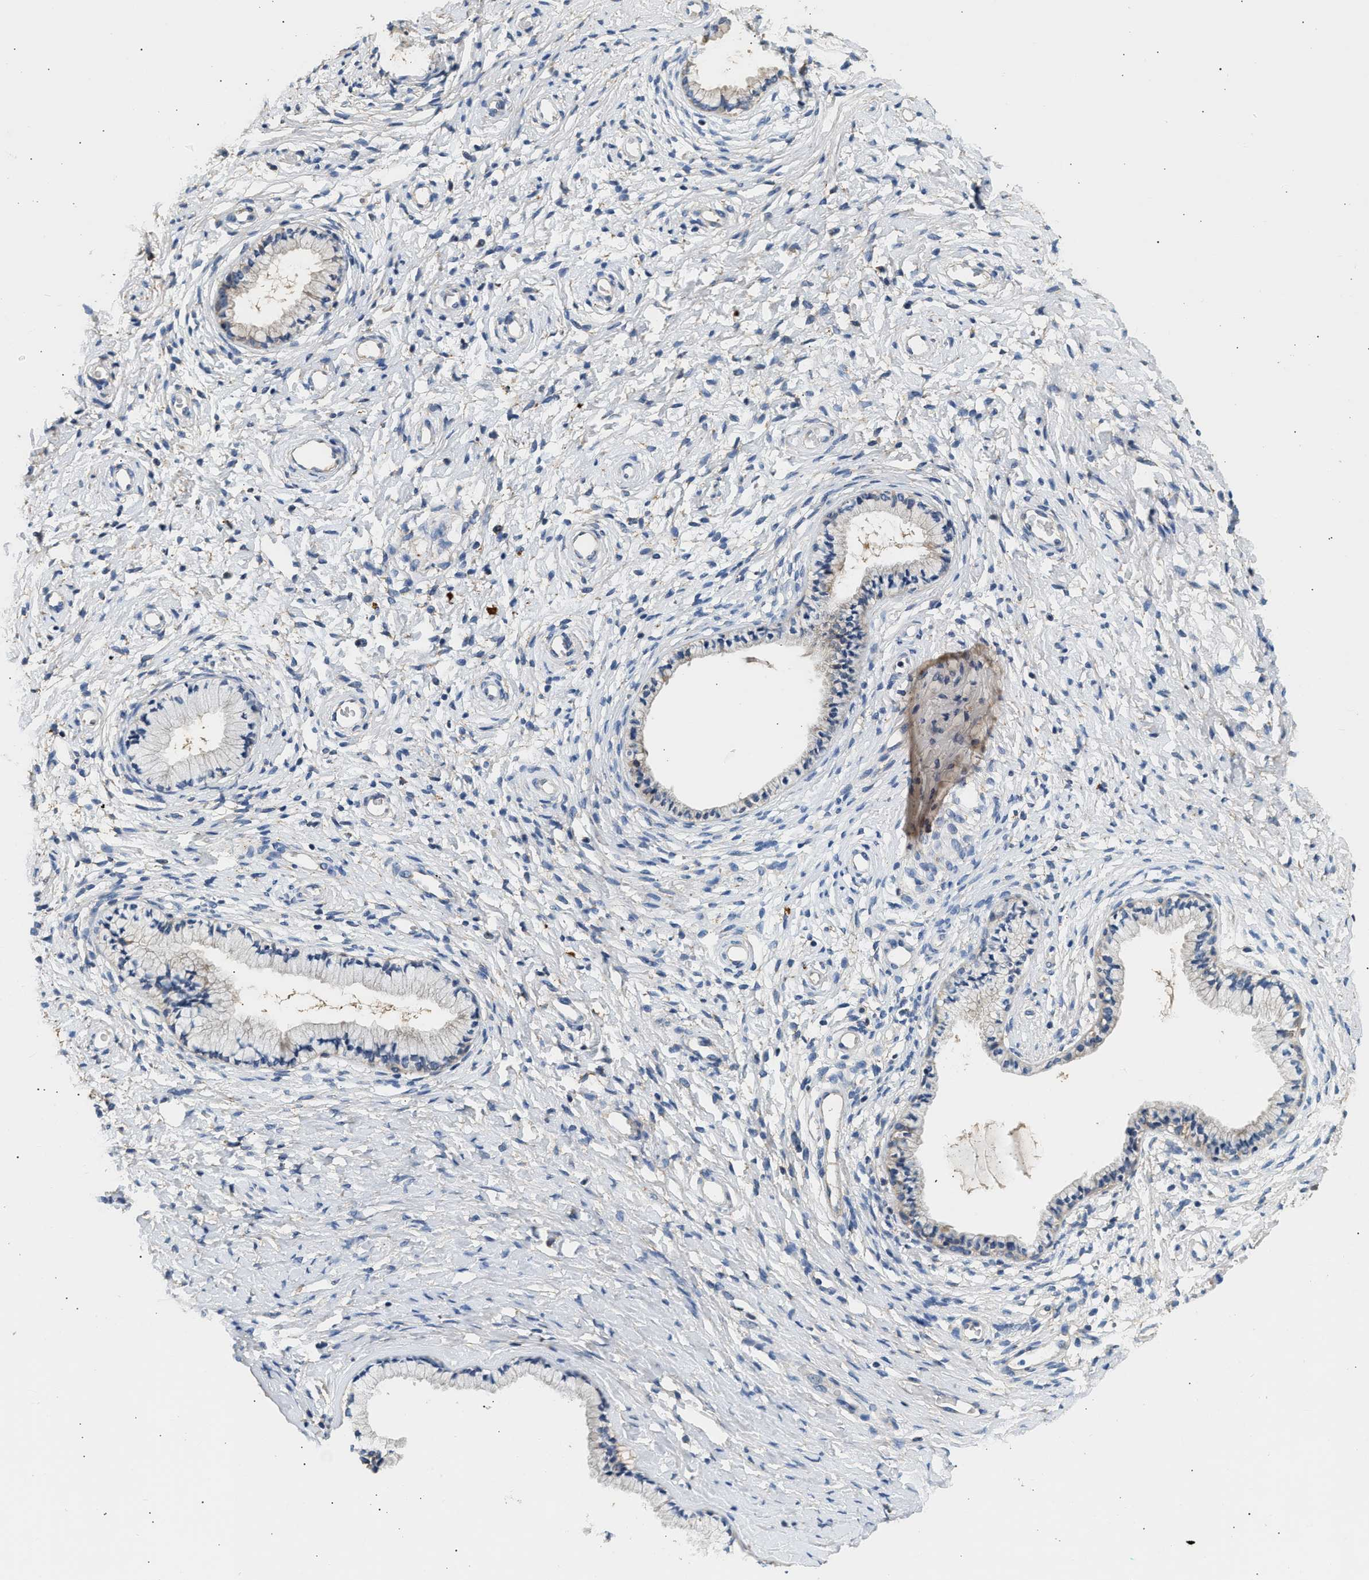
{"staining": {"intensity": "negative", "quantity": "none", "location": "none"}, "tissue": "cervix", "cell_type": "Glandular cells", "image_type": "normal", "snomed": [{"axis": "morphology", "description": "Normal tissue, NOS"}, {"axis": "topography", "description": "Cervix"}], "caption": "This is a image of immunohistochemistry staining of unremarkable cervix, which shows no staining in glandular cells. Nuclei are stained in blue.", "gene": "WDR31", "patient": {"sex": "female", "age": 72}}